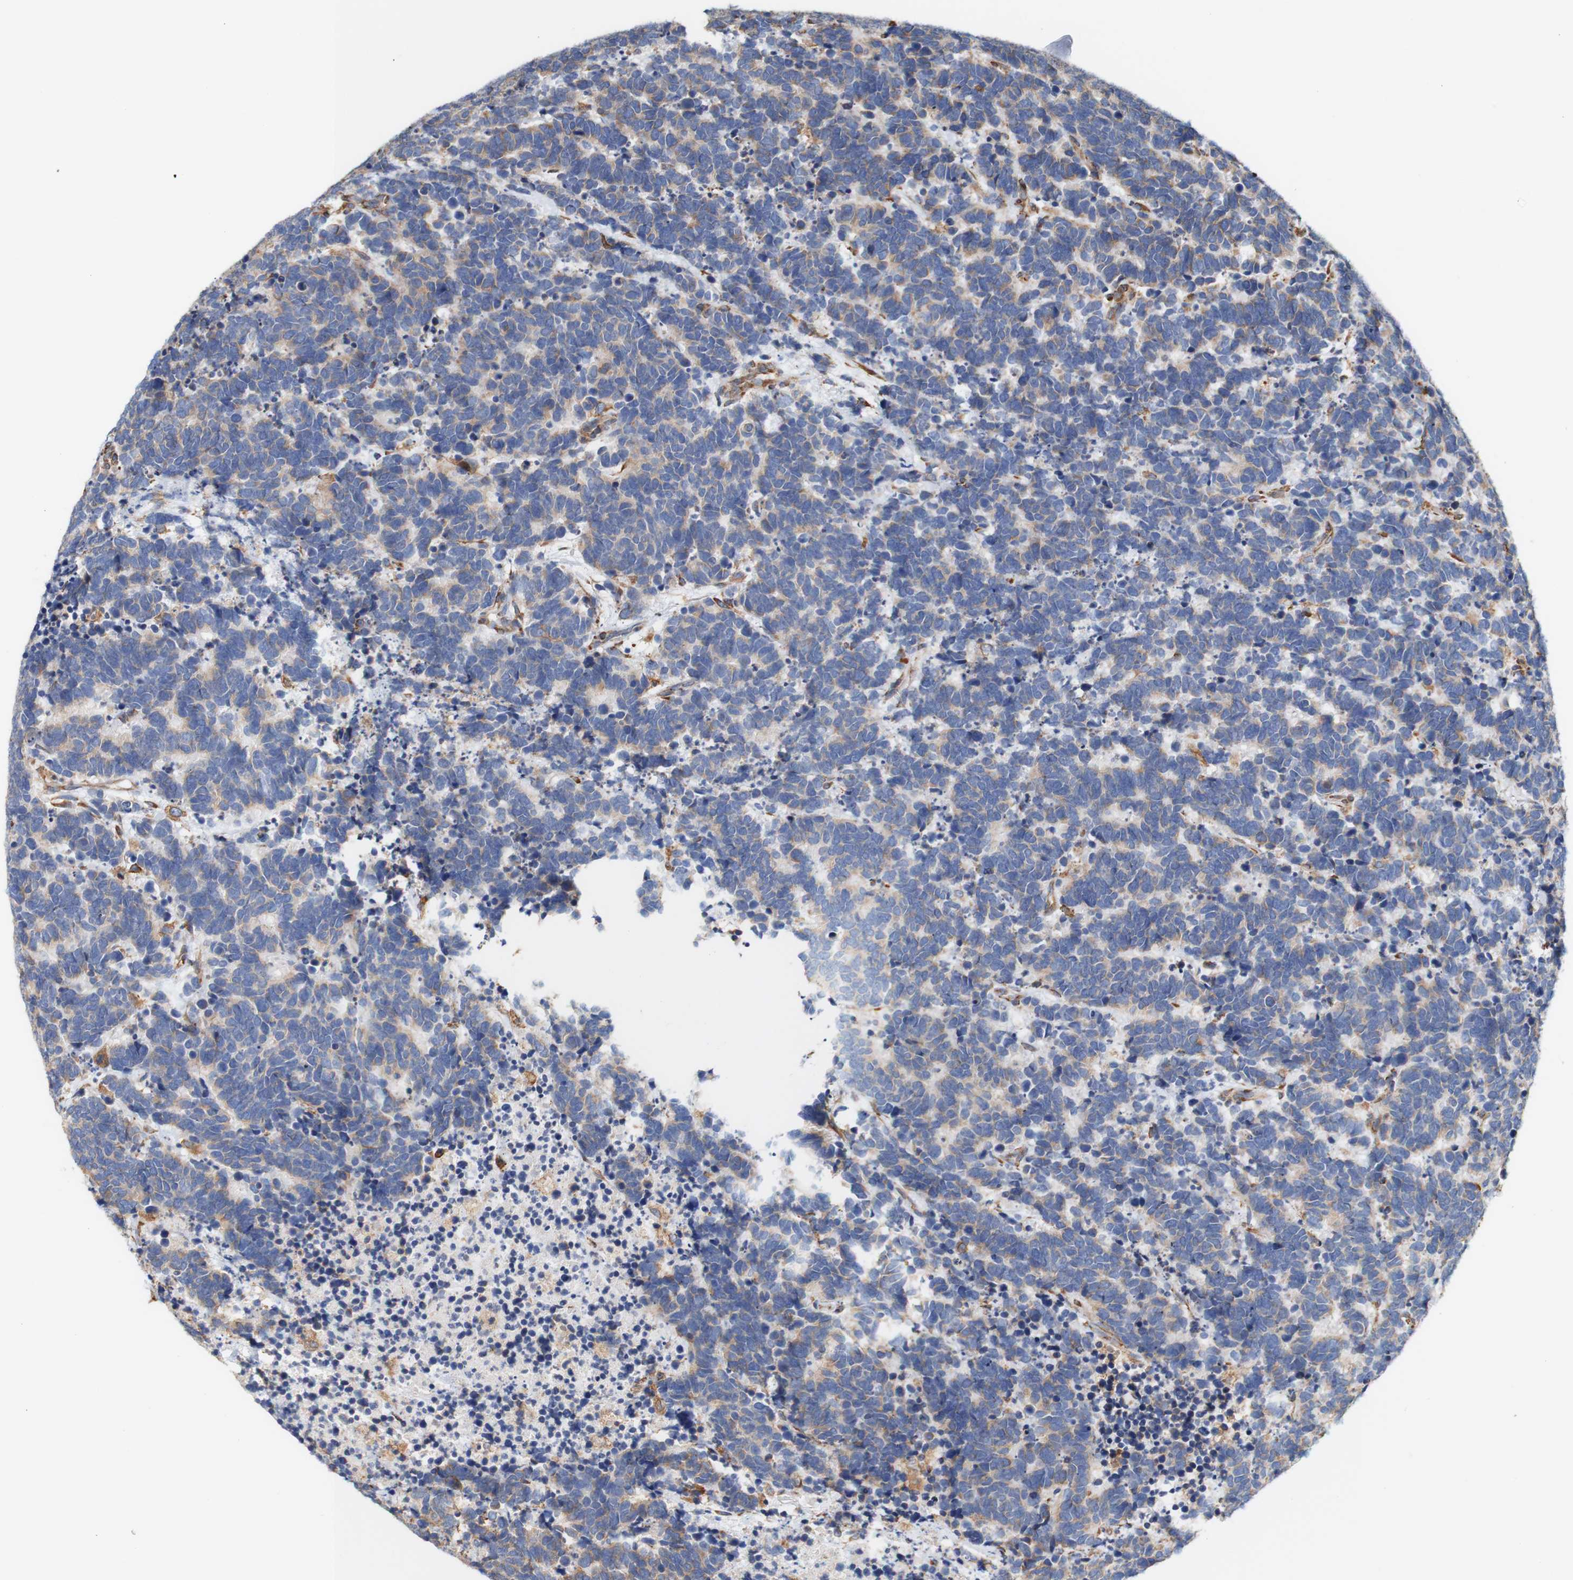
{"staining": {"intensity": "weak", "quantity": ">75%", "location": "cytoplasmic/membranous"}, "tissue": "carcinoid", "cell_type": "Tumor cells", "image_type": "cancer", "snomed": [{"axis": "morphology", "description": "Carcinoma, NOS"}, {"axis": "morphology", "description": "Carcinoid, malignant, NOS"}, {"axis": "topography", "description": "Urinary bladder"}], "caption": "Immunohistochemistry (DAB) staining of human carcinoid displays weak cytoplasmic/membranous protein positivity in about >75% of tumor cells.", "gene": "EIF2AK4", "patient": {"sex": "male", "age": 57}}